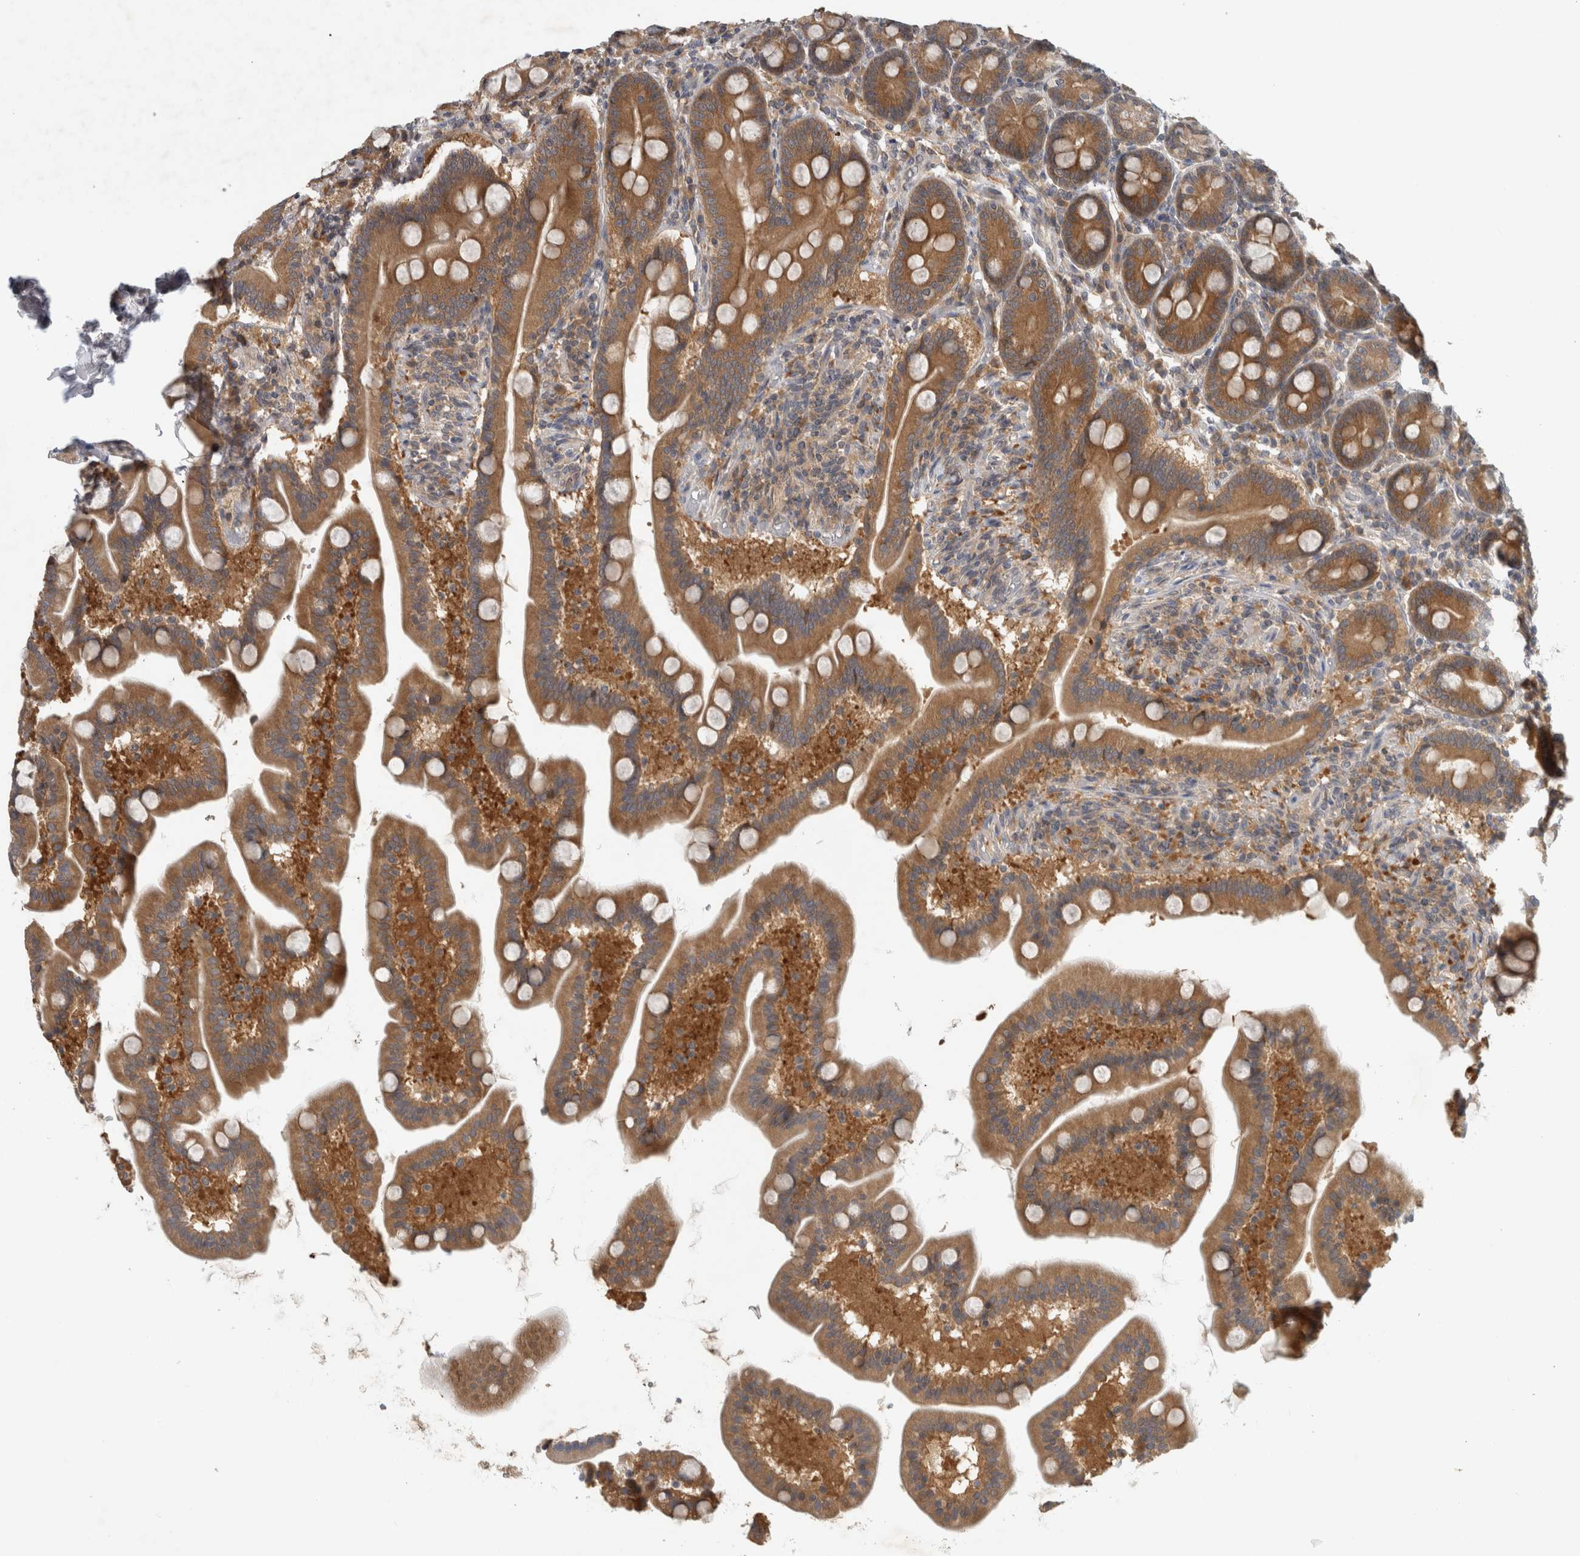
{"staining": {"intensity": "moderate", "quantity": ">75%", "location": "cytoplasmic/membranous"}, "tissue": "duodenum", "cell_type": "Glandular cells", "image_type": "normal", "snomed": [{"axis": "morphology", "description": "Normal tissue, NOS"}, {"axis": "topography", "description": "Duodenum"}], "caption": "IHC (DAB) staining of normal human duodenum exhibits moderate cytoplasmic/membranous protein expression in approximately >75% of glandular cells. Nuclei are stained in blue.", "gene": "AASDHPPT", "patient": {"sex": "male", "age": 54}}